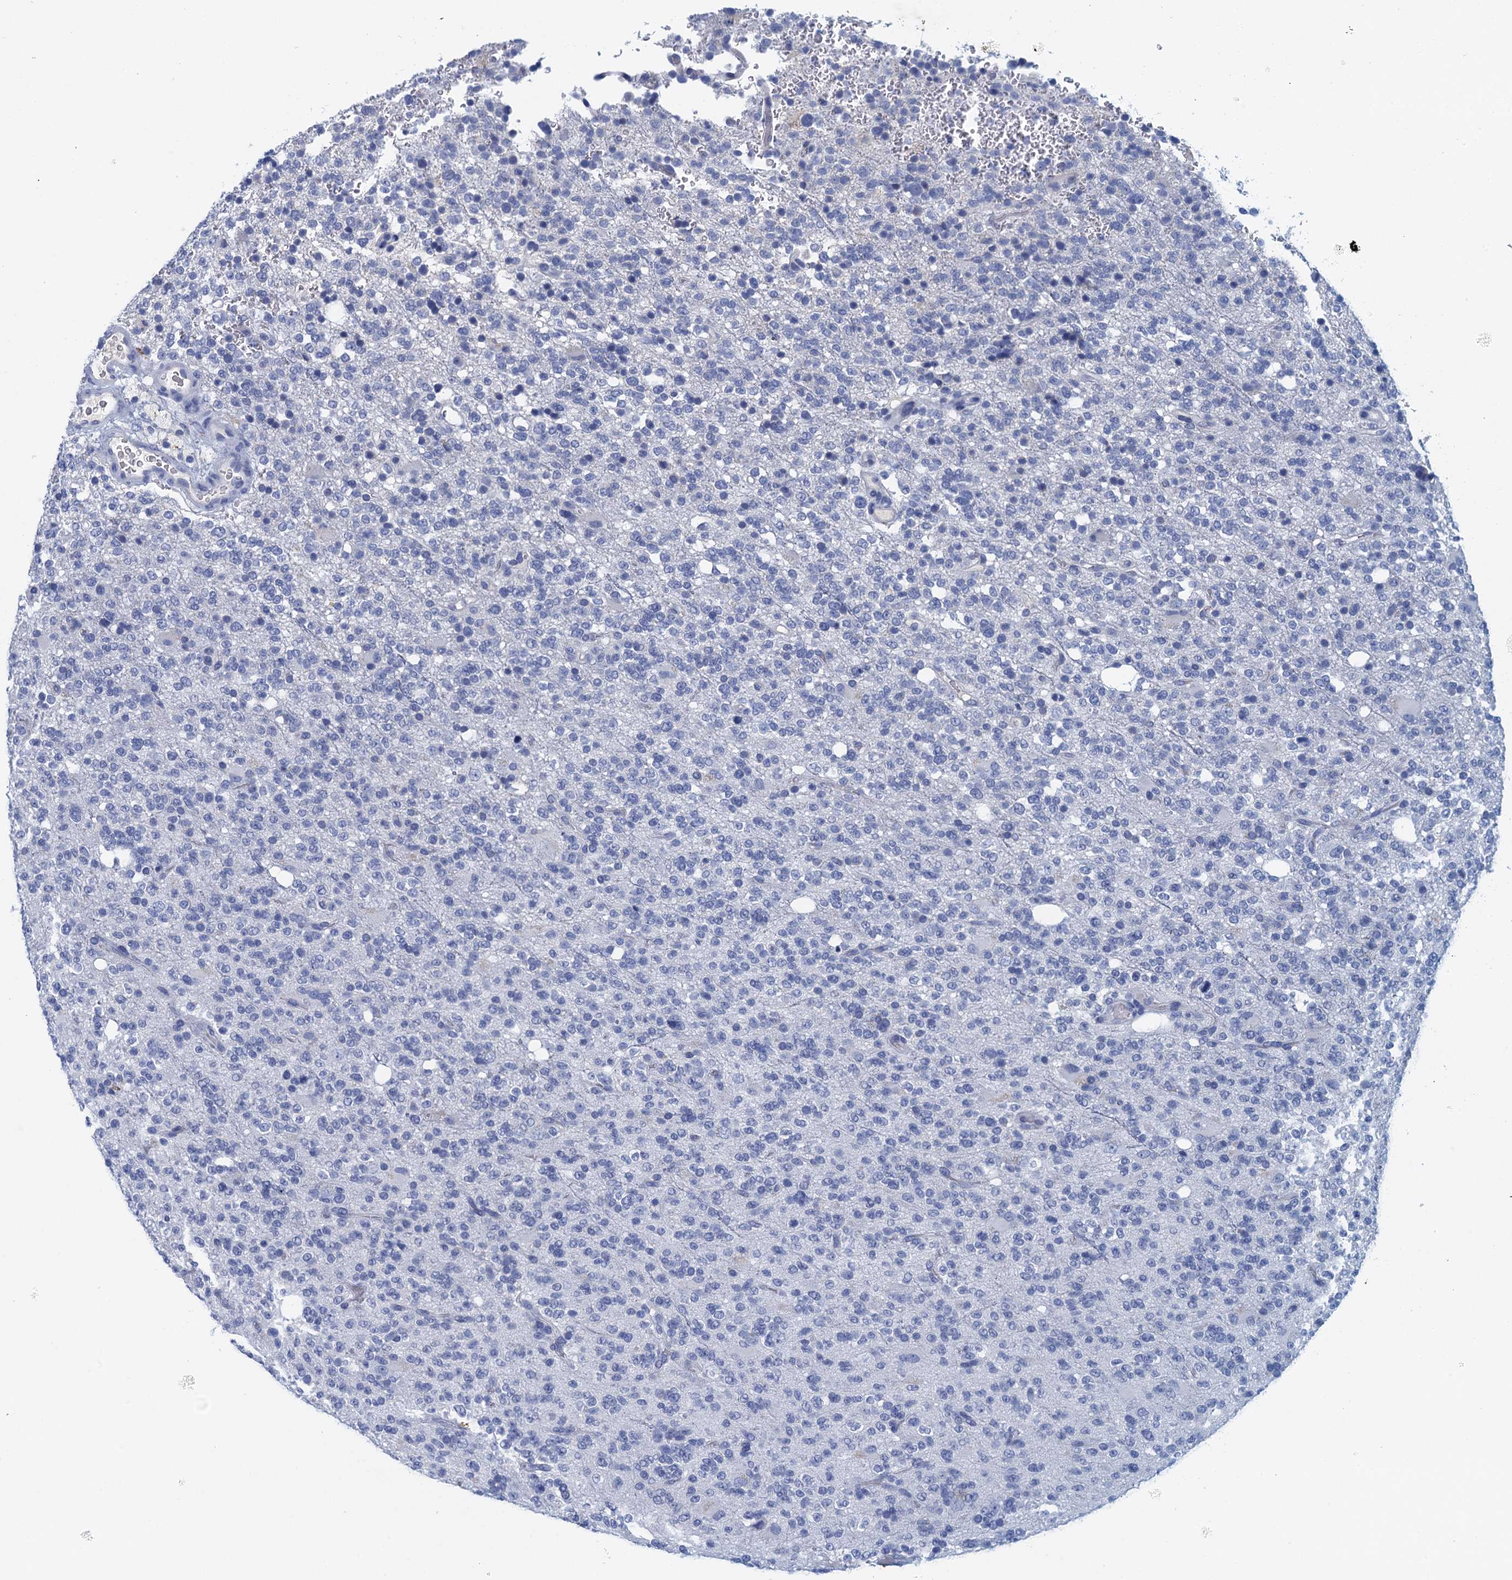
{"staining": {"intensity": "negative", "quantity": "none", "location": "none"}, "tissue": "glioma", "cell_type": "Tumor cells", "image_type": "cancer", "snomed": [{"axis": "morphology", "description": "Glioma, malignant, High grade"}, {"axis": "topography", "description": "Brain"}], "caption": "Immunohistochemistry of malignant glioma (high-grade) shows no expression in tumor cells.", "gene": "CYP51A1", "patient": {"sex": "female", "age": 62}}